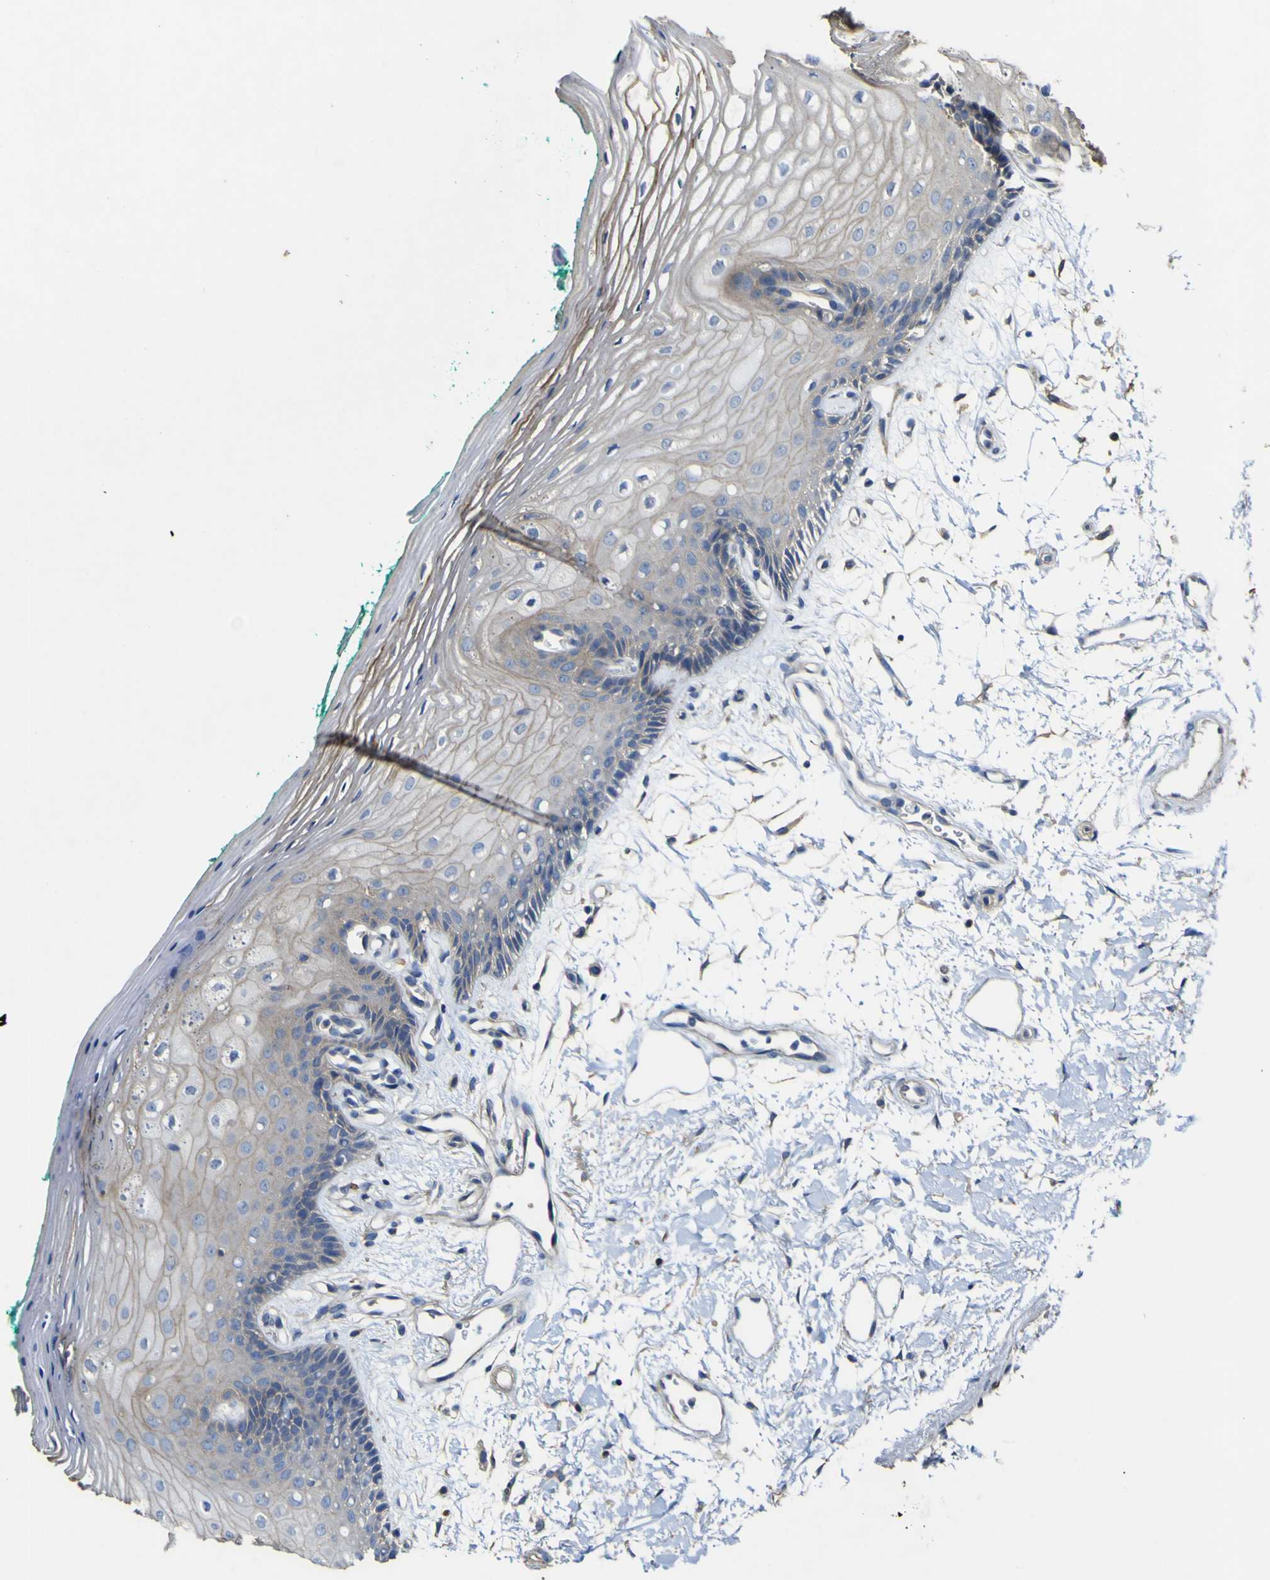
{"staining": {"intensity": "weak", "quantity": ">75%", "location": "cytoplasmic/membranous"}, "tissue": "oral mucosa", "cell_type": "Squamous epithelial cells", "image_type": "normal", "snomed": [{"axis": "morphology", "description": "Normal tissue, NOS"}, {"axis": "topography", "description": "Skeletal muscle"}, {"axis": "topography", "description": "Oral tissue"}, {"axis": "topography", "description": "Peripheral nerve tissue"}], "caption": "Immunohistochemical staining of benign human oral mucosa reveals low levels of weak cytoplasmic/membranous staining in approximately >75% of squamous epithelial cells. Using DAB (3,3'-diaminobenzidine) (brown) and hematoxylin (blue) stains, captured at high magnification using brightfield microscopy.", "gene": "TNFSF15", "patient": {"sex": "female", "age": 84}}